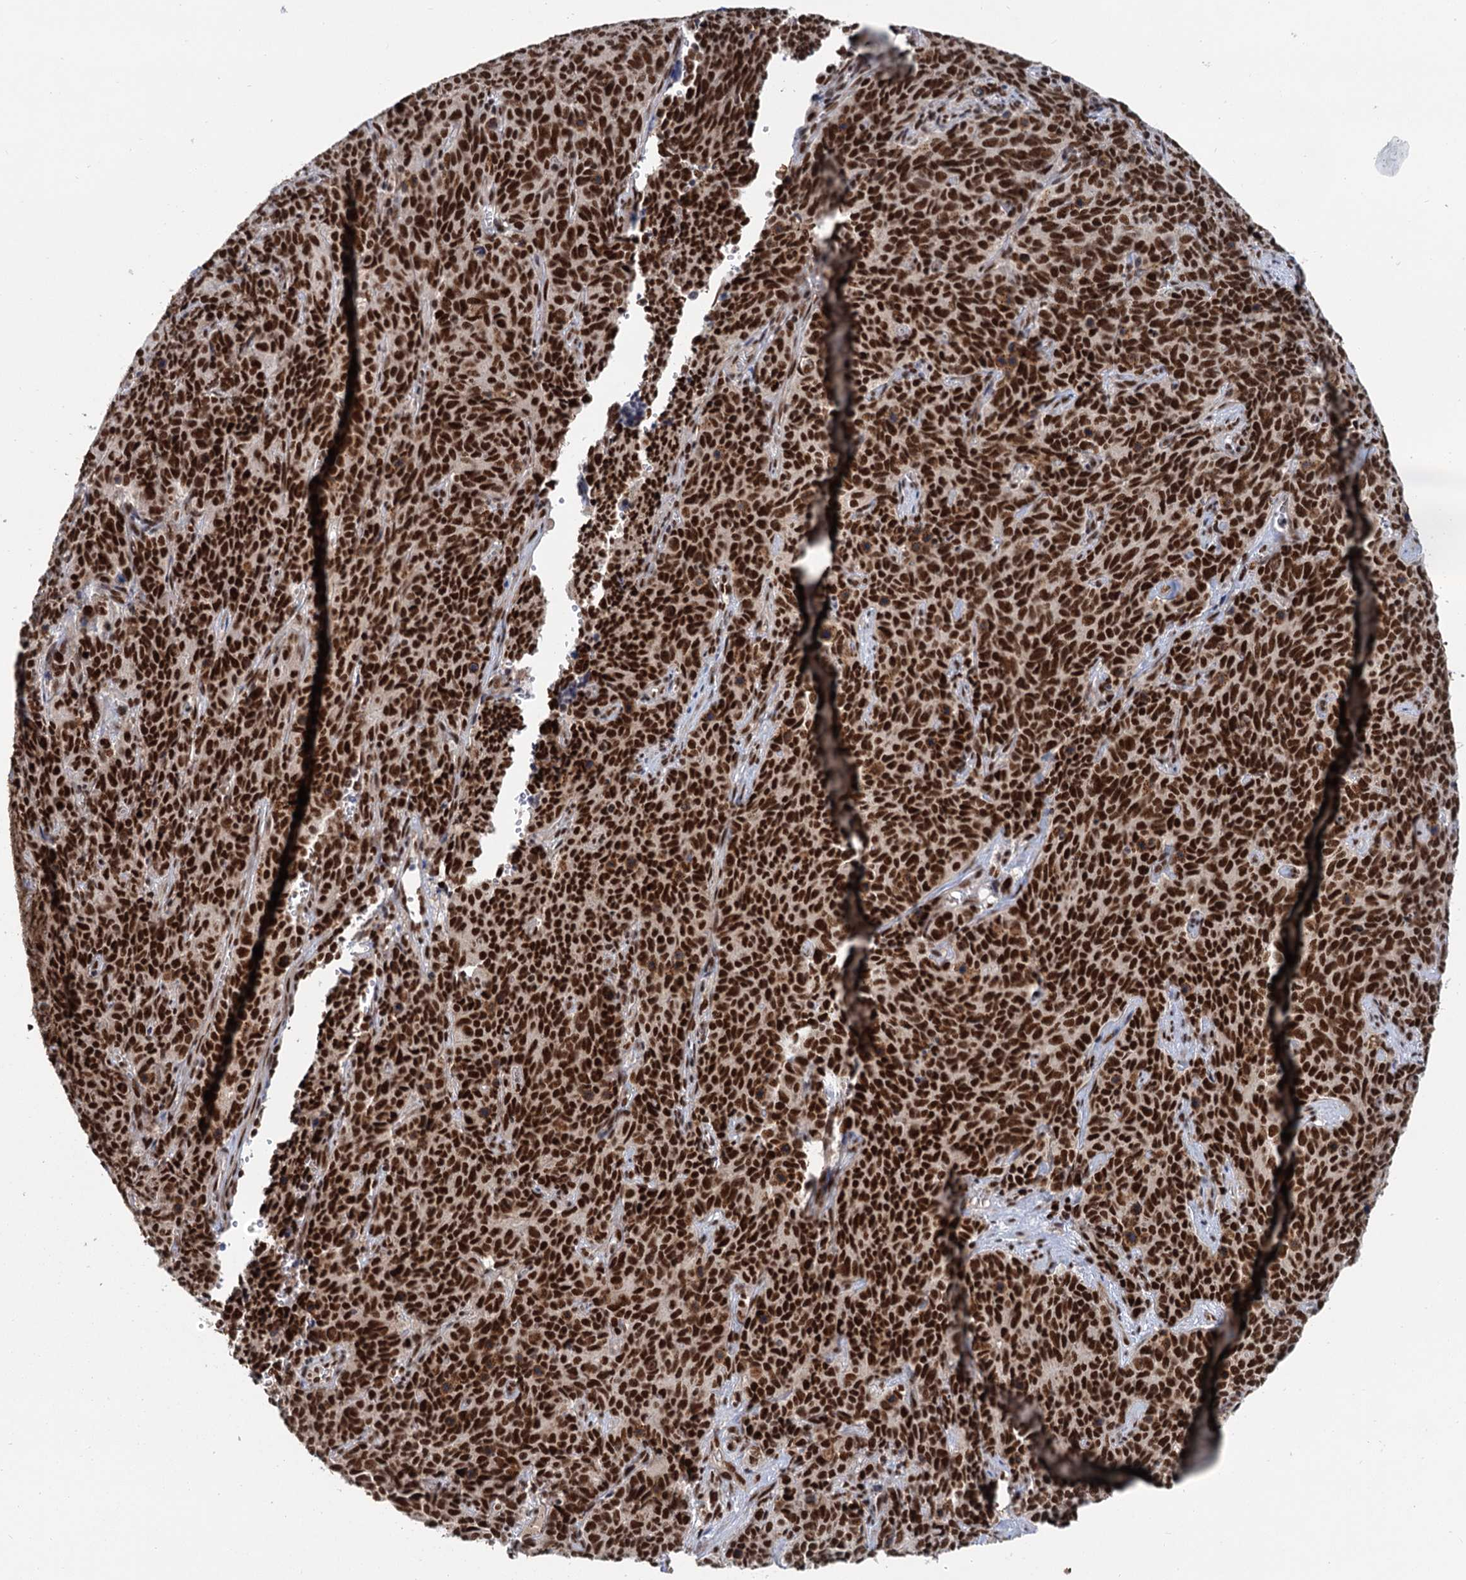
{"staining": {"intensity": "strong", "quantity": ">75%", "location": "nuclear"}, "tissue": "cervical cancer", "cell_type": "Tumor cells", "image_type": "cancer", "snomed": [{"axis": "morphology", "description": "Squamous cell carcinoma, NOS"}, {"axis": "topography", "description": "Cervix"}], "caption": "Immunohistochemistry (IHC) photomicrograph of cervical squamous cell carcinoma stained for a protein (brown), which shows high levels of strong nuclear expression in about >75% of tumor cells.", "gene": "WBP4", "patient": {"sex": "female", "age": 60}}